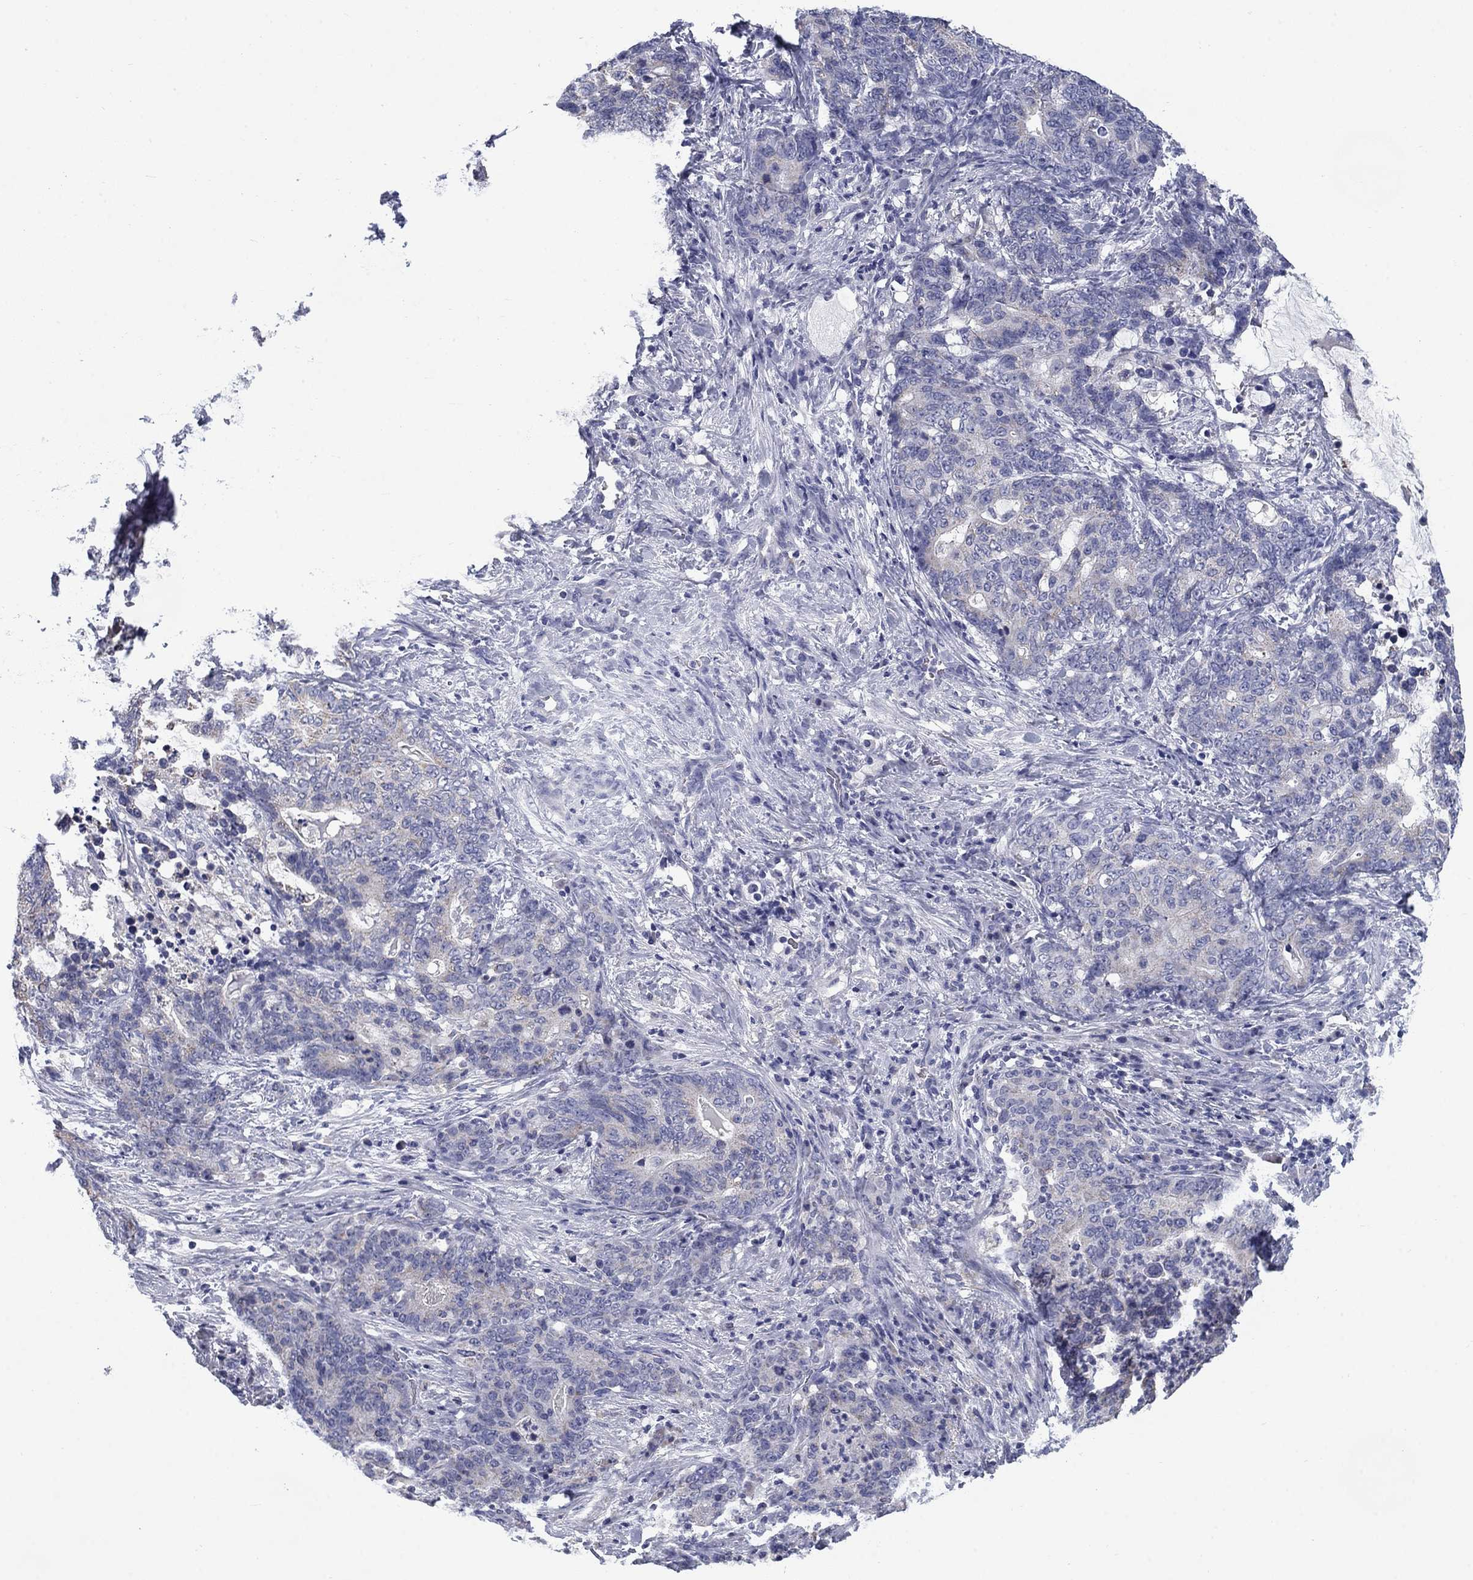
{"staining": {"intensity": "negative", "quantity": "none", "location": "none"}, "tissue": "stomach cancer", "cell_type": "Tumor cells", "image_type": "cancer", "snomed": [{"axis": "morphology", "description": "Normal tissue, NOS"}, {"axis": "morphology", "description": "Adenocarcinoma, NOS"}, {"axis": "topography", "description": "Stomach"}], "caption": "Histopathology image shows no protein staining in tumor cells of adenocarcinoma (stomach) tissue.", "gene": "FRK", "patient": {"sex": "female", "age": 64}}